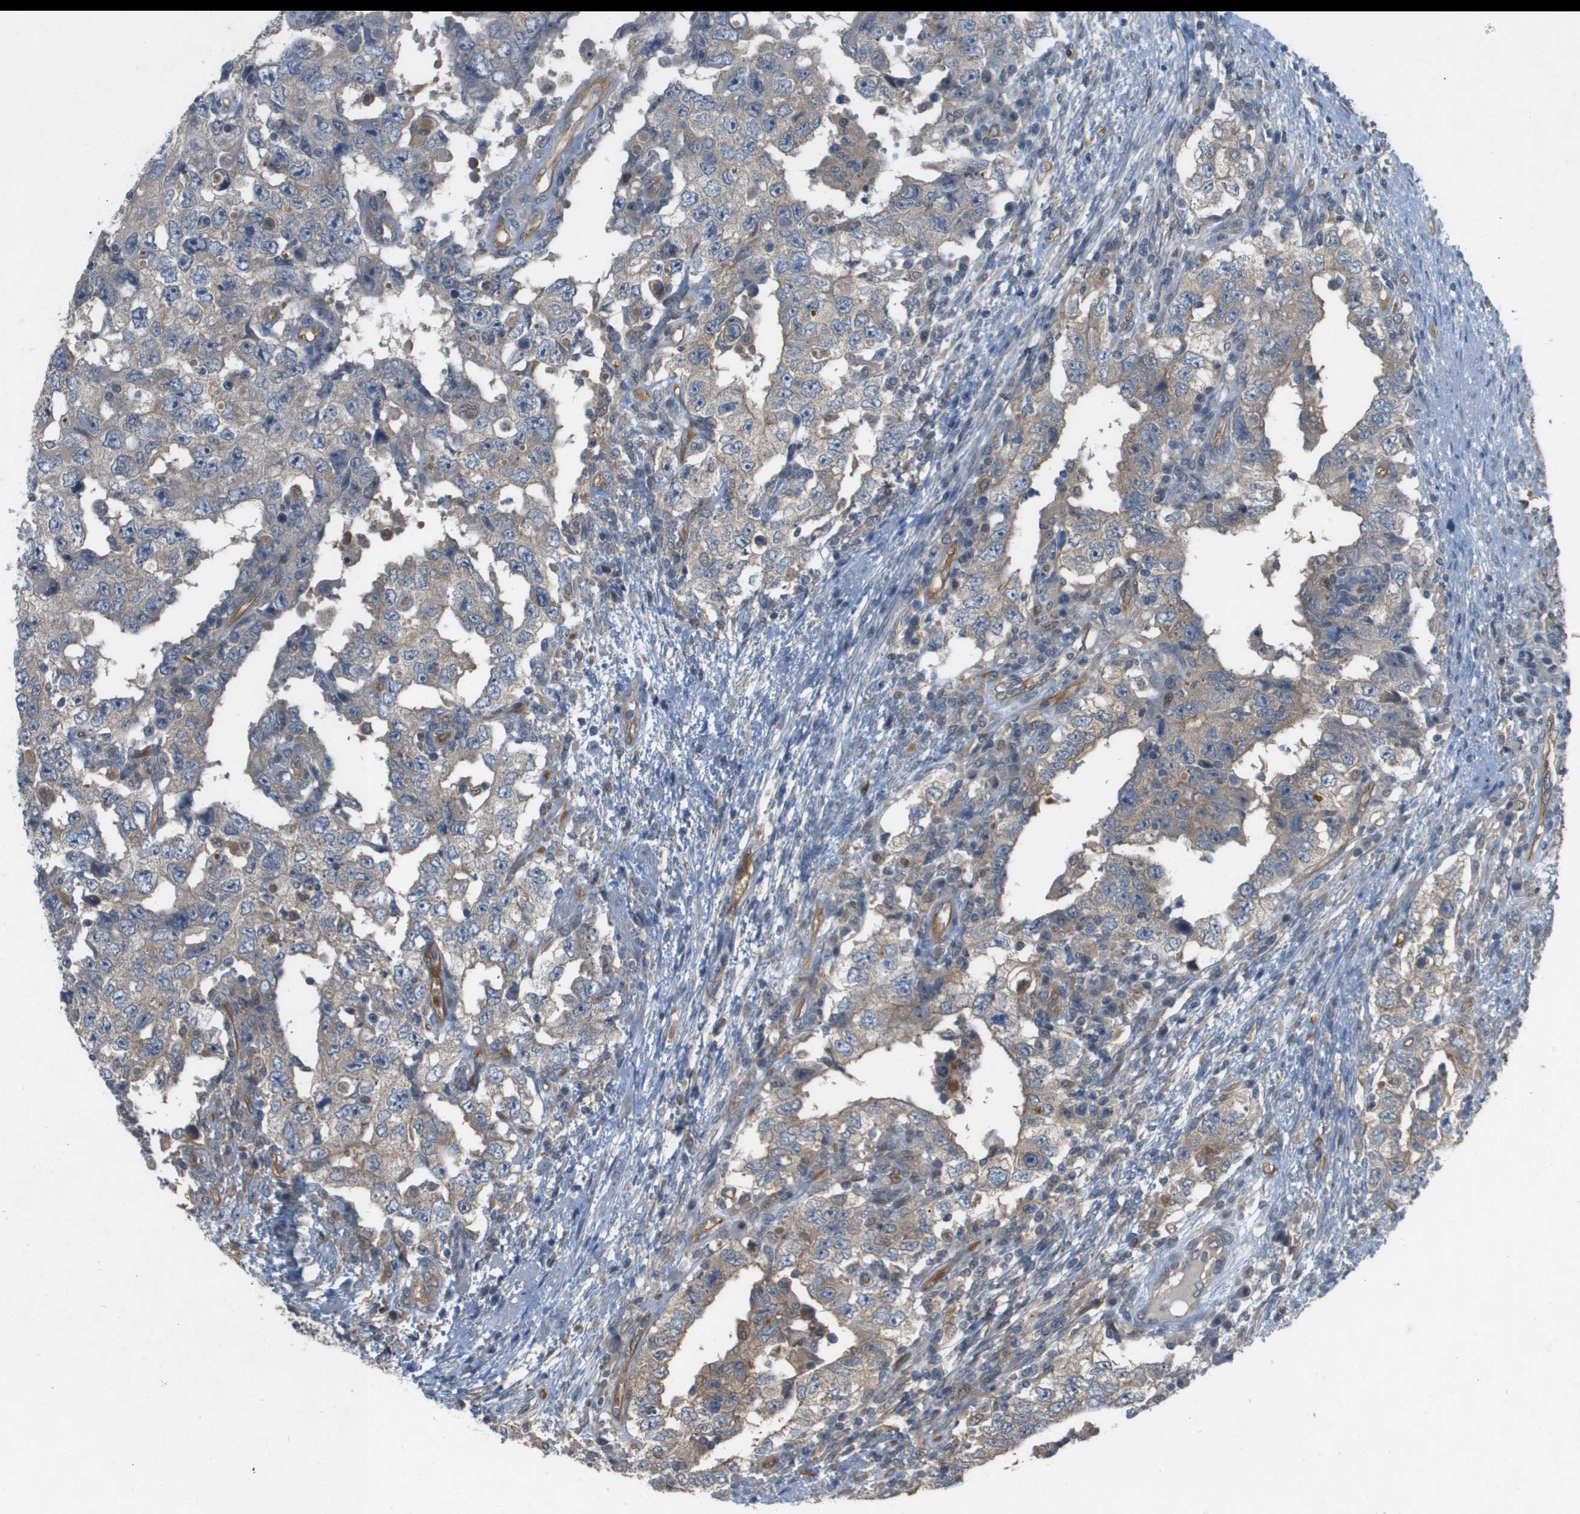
{"staining": {"intensity": "weak", "quantity": "25%-75%", "location": "cytoplasmic/membranous"}, "tissue": "testis cancer", "cell_type": "Tumor cells", "image_type": "cancer", "snomed": [{"axis": "morphology", "description": "Carcinoma, Embryonal, NOS"}, {"axis": "topography", "description": "Testis"}], "caption": "Immunohistochemical staining of human testis embryonal carcinoma displays low levels of weak cytoplasmic/membranous protein expression in approximately 25%-75% of tumor cells.", "gene": "PALD1", "patient": {"sex": "male", "age": 26}}